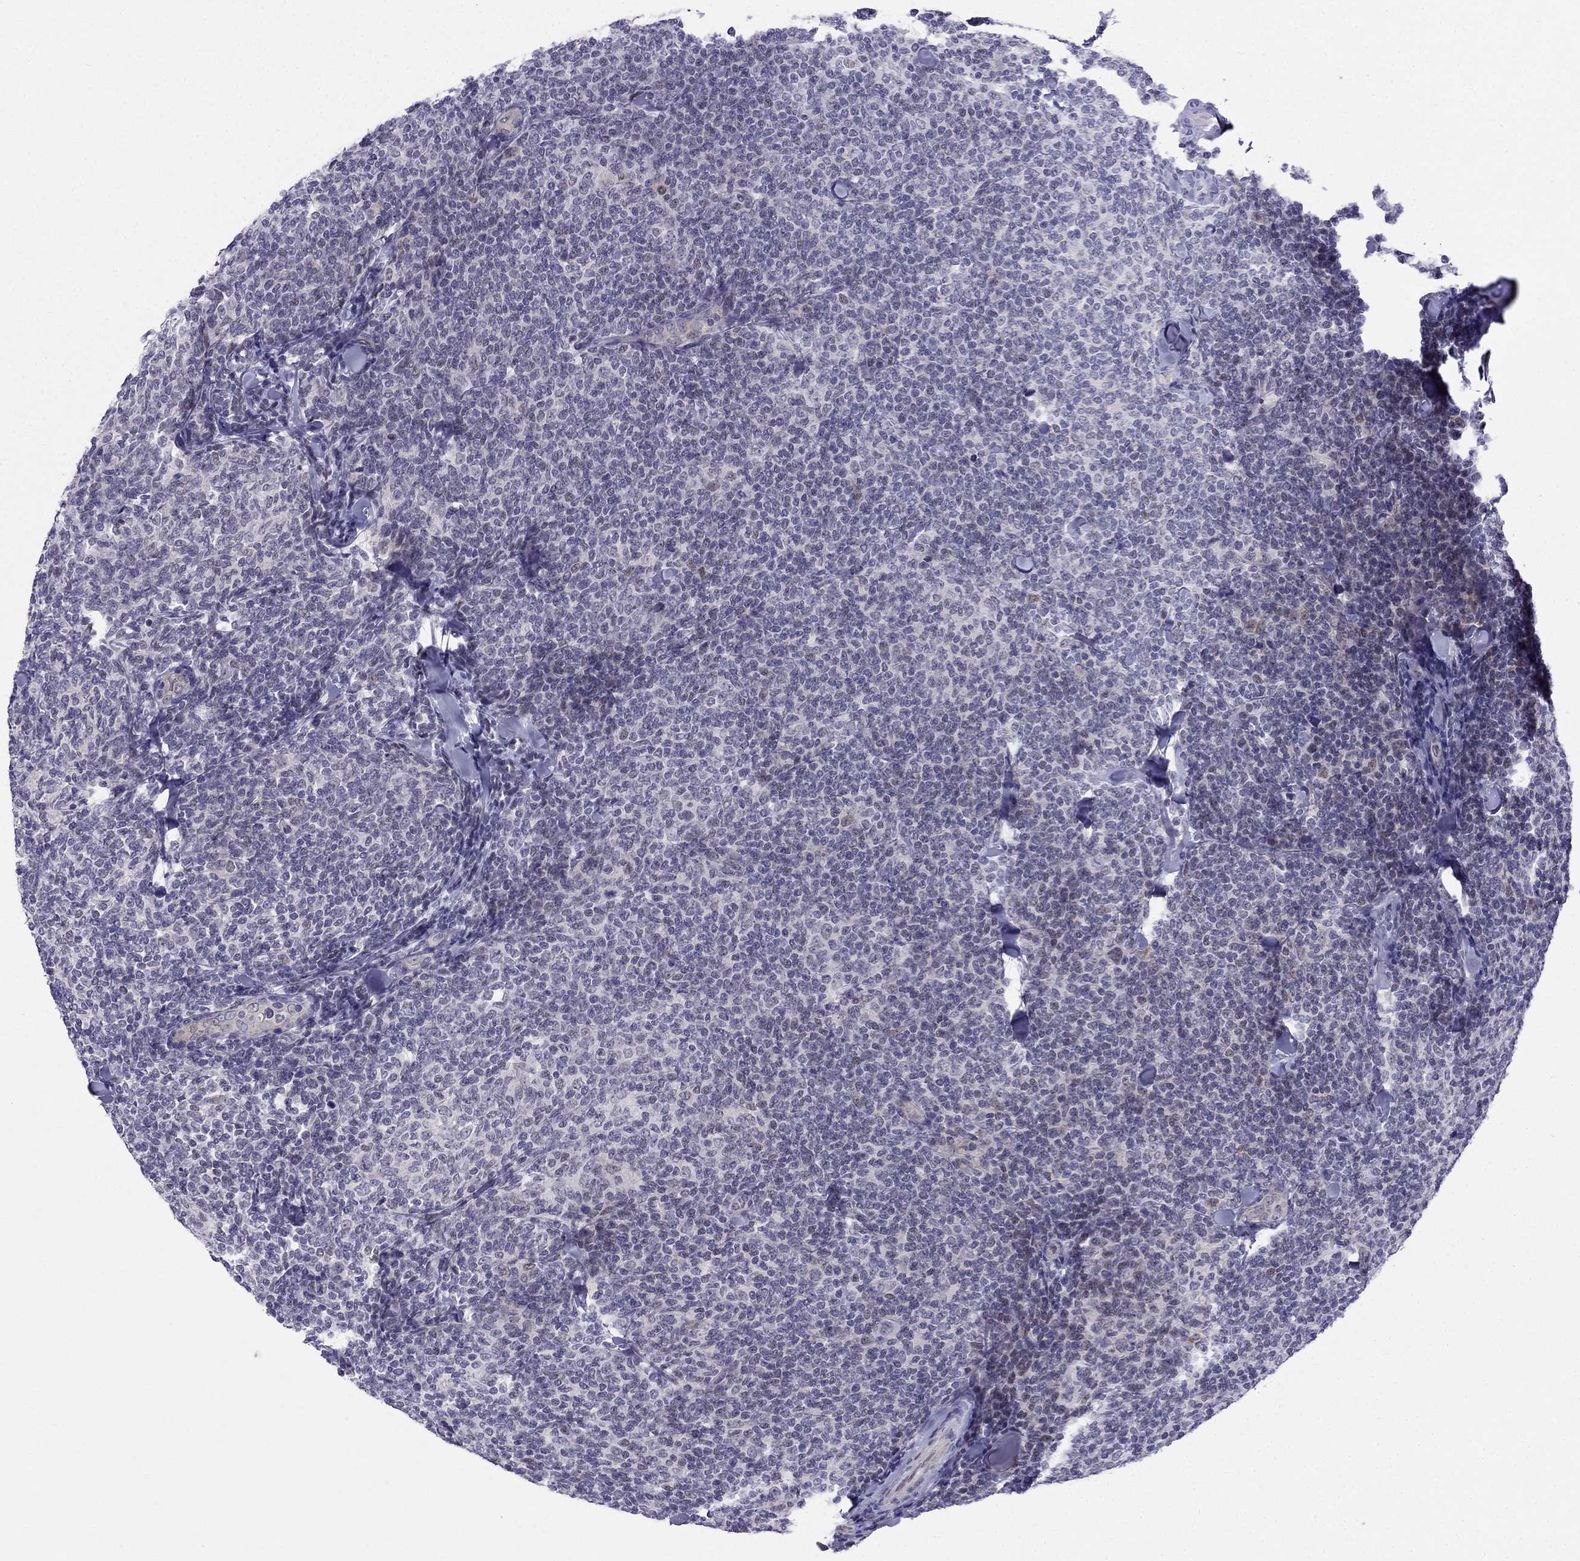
{"staining": {"intensity": "negative", "quantity": "none", "location": "none"}, "tissue": "lymphoma", "cell_type": "Tumor cells", "image_type": "cancer", "snomed": [{"axis": "morphology", "description": "Malignant lymphoma, non-Hodgkin's type, Low grade"}, {"axis": "topography", "description": "Lymph node"}], "caption": "IHC of human low-grade malignant lymphoma, non-Hodgkin's type reveals no positivity in tumor cells.", "gene": "BAG5", "patient": {"sex": "female", "age": 56}}